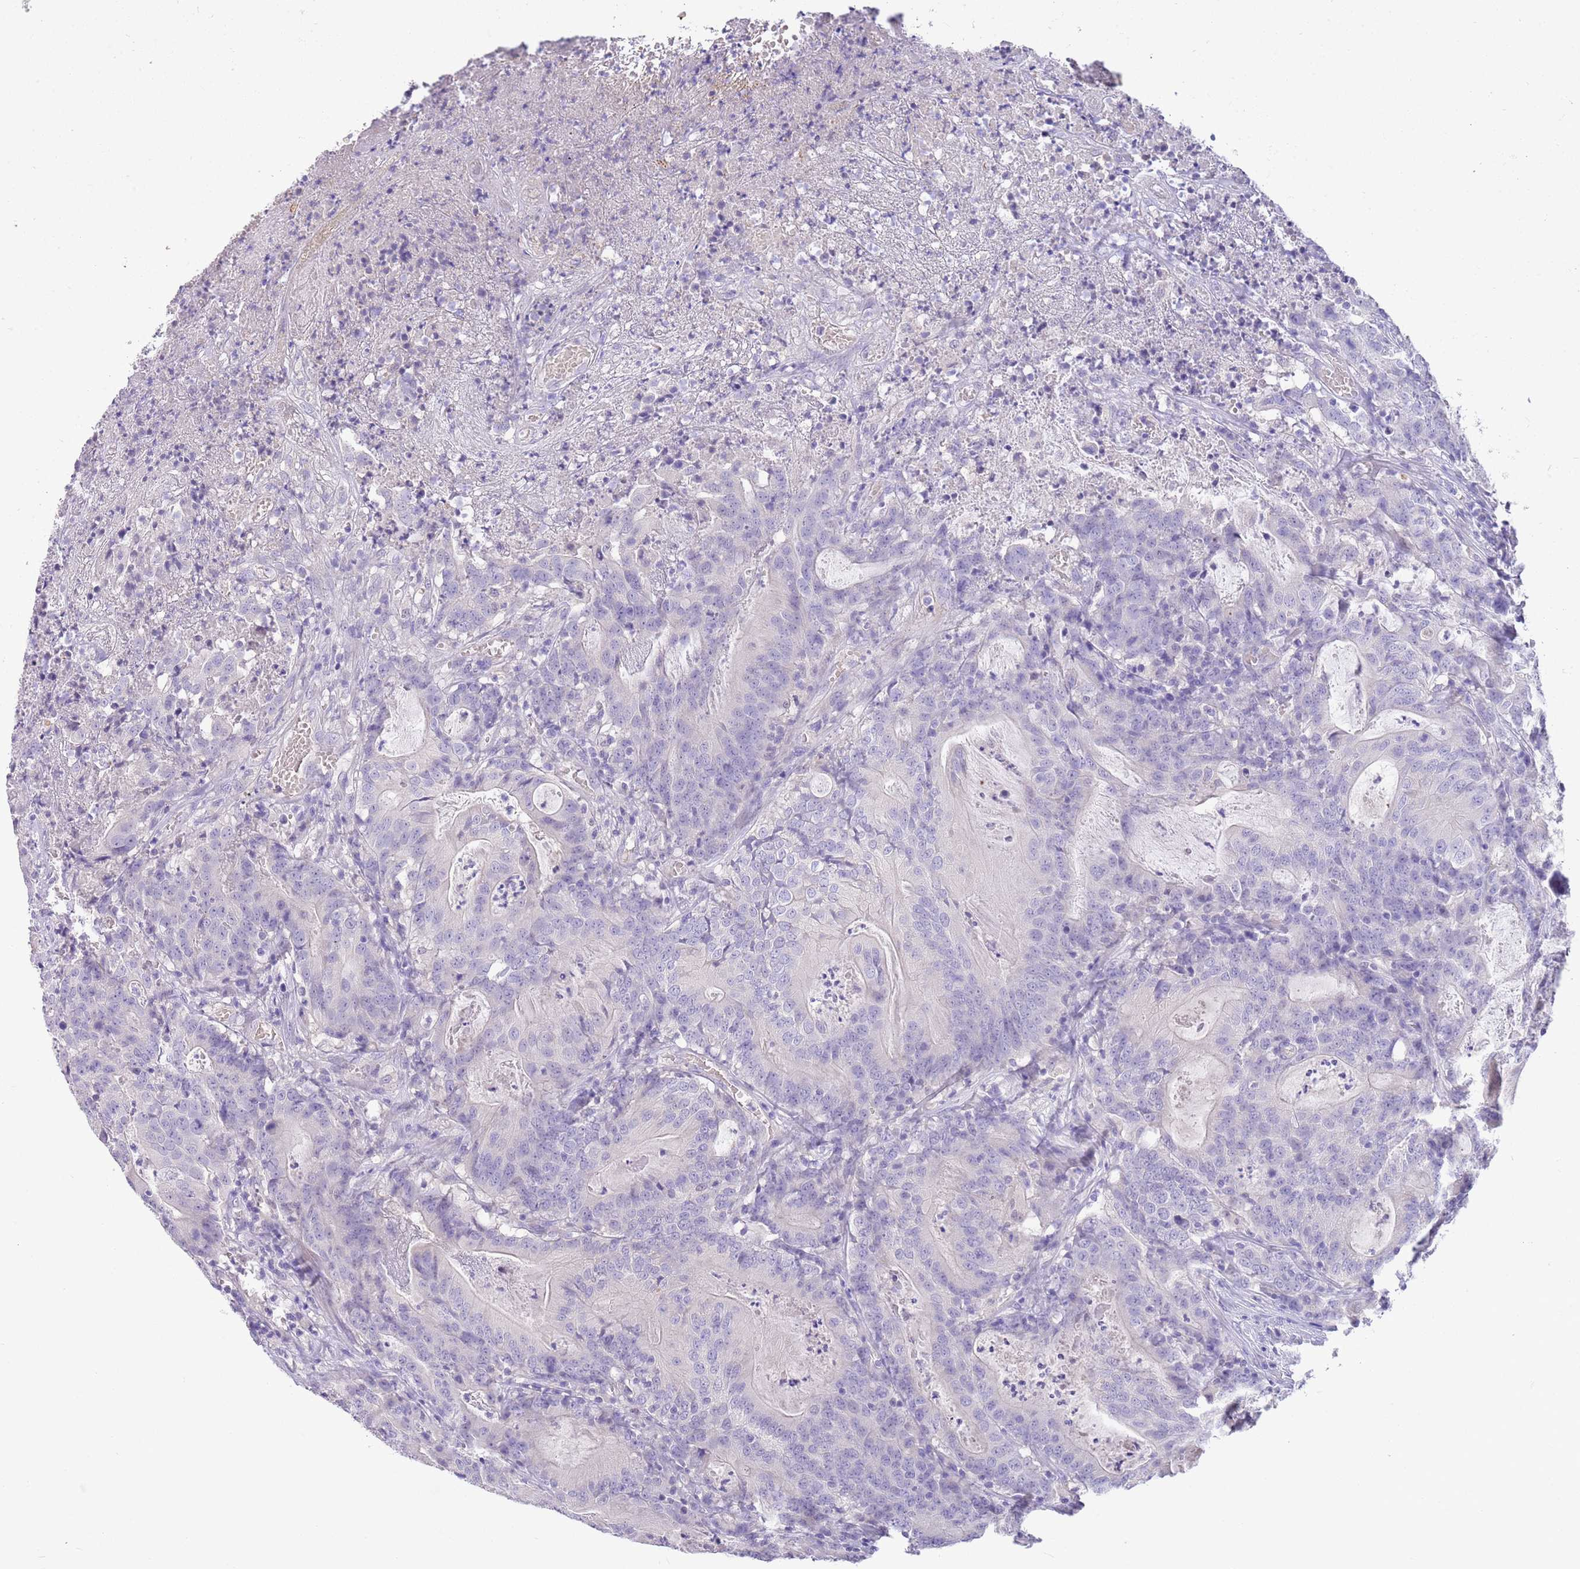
{"staining": {"intensity": "negative", "quantity": "none", "location": "none"}, "tissue": "colorectal cancer", "cell_type": "Tumor cells", "image_type": "cancer", "snomed": [{"axis": "morphology", "description": "Adenocarcinoma, NOS"}, {"axis": "topography", "description": "Colon"}], "caption": "A histopathology image of human colorectal cancer (adenocarcinoma) is negative for staining in tumor cells.", "gene": "SFTPA1", "patient": {"sex": "male", "age": 83}}